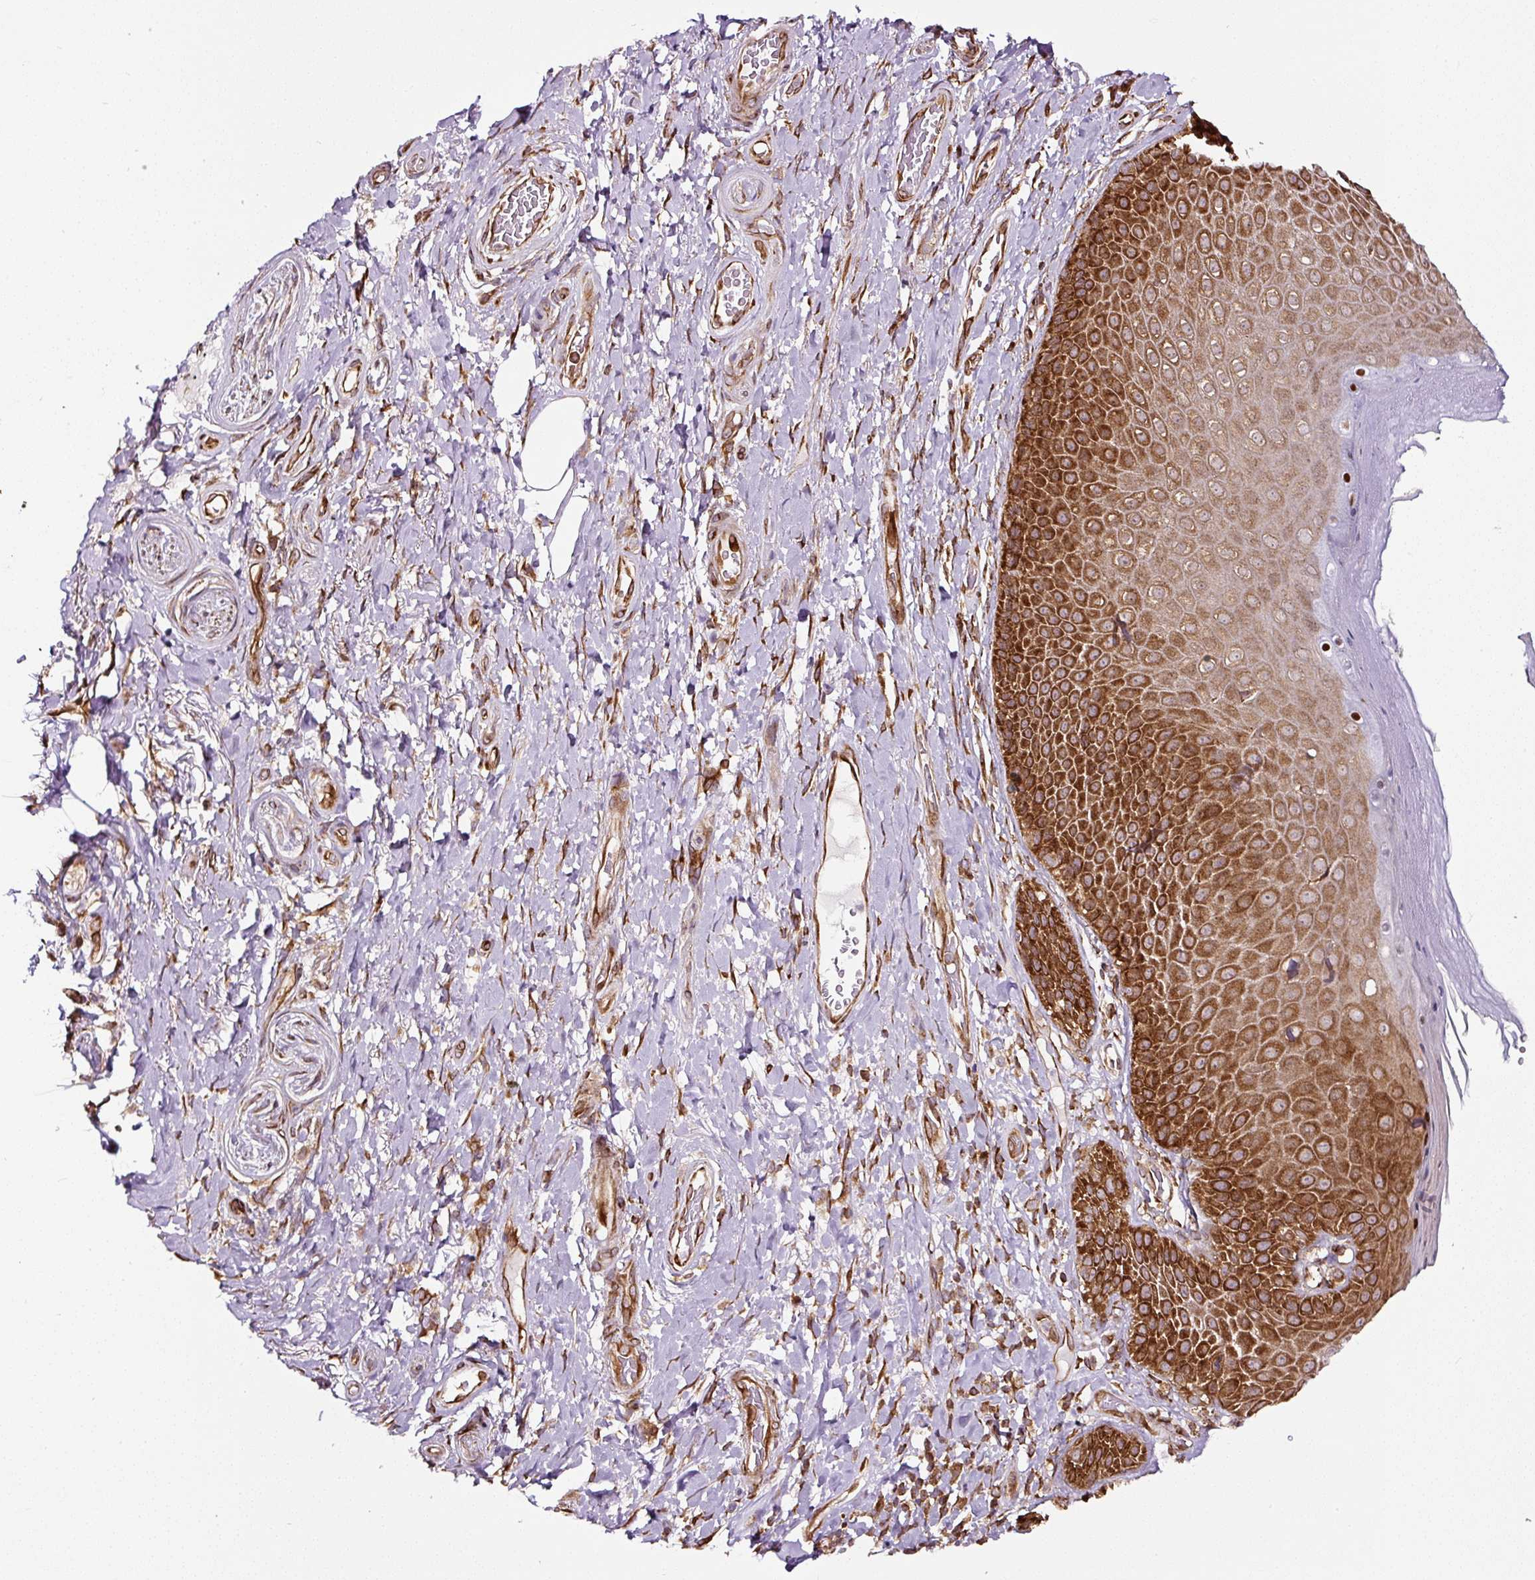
{"staining": {"intensity": "strong", "quantity": ">75%", "location": "cytoplasmic/membranous"}, "tissue": "skin", "cell_type": "Epidermal cells", "image_type": "normal", "snomed": [{"axis": "morphology", "description": "Normal tissue, NOS"}, {"axis": "topography", "description": "Anal"}, {"axis": "topography", "description": "Peripheral nerve tissue"}], "caption": "This is a photomicrograph of immunohistochemistry staining of normal skin, which shows strong positivity in the cytoplasmic/membranous of epidermal cells.", "gene": "KDM4E", "patient": {"sex": "male", "age": 53}}